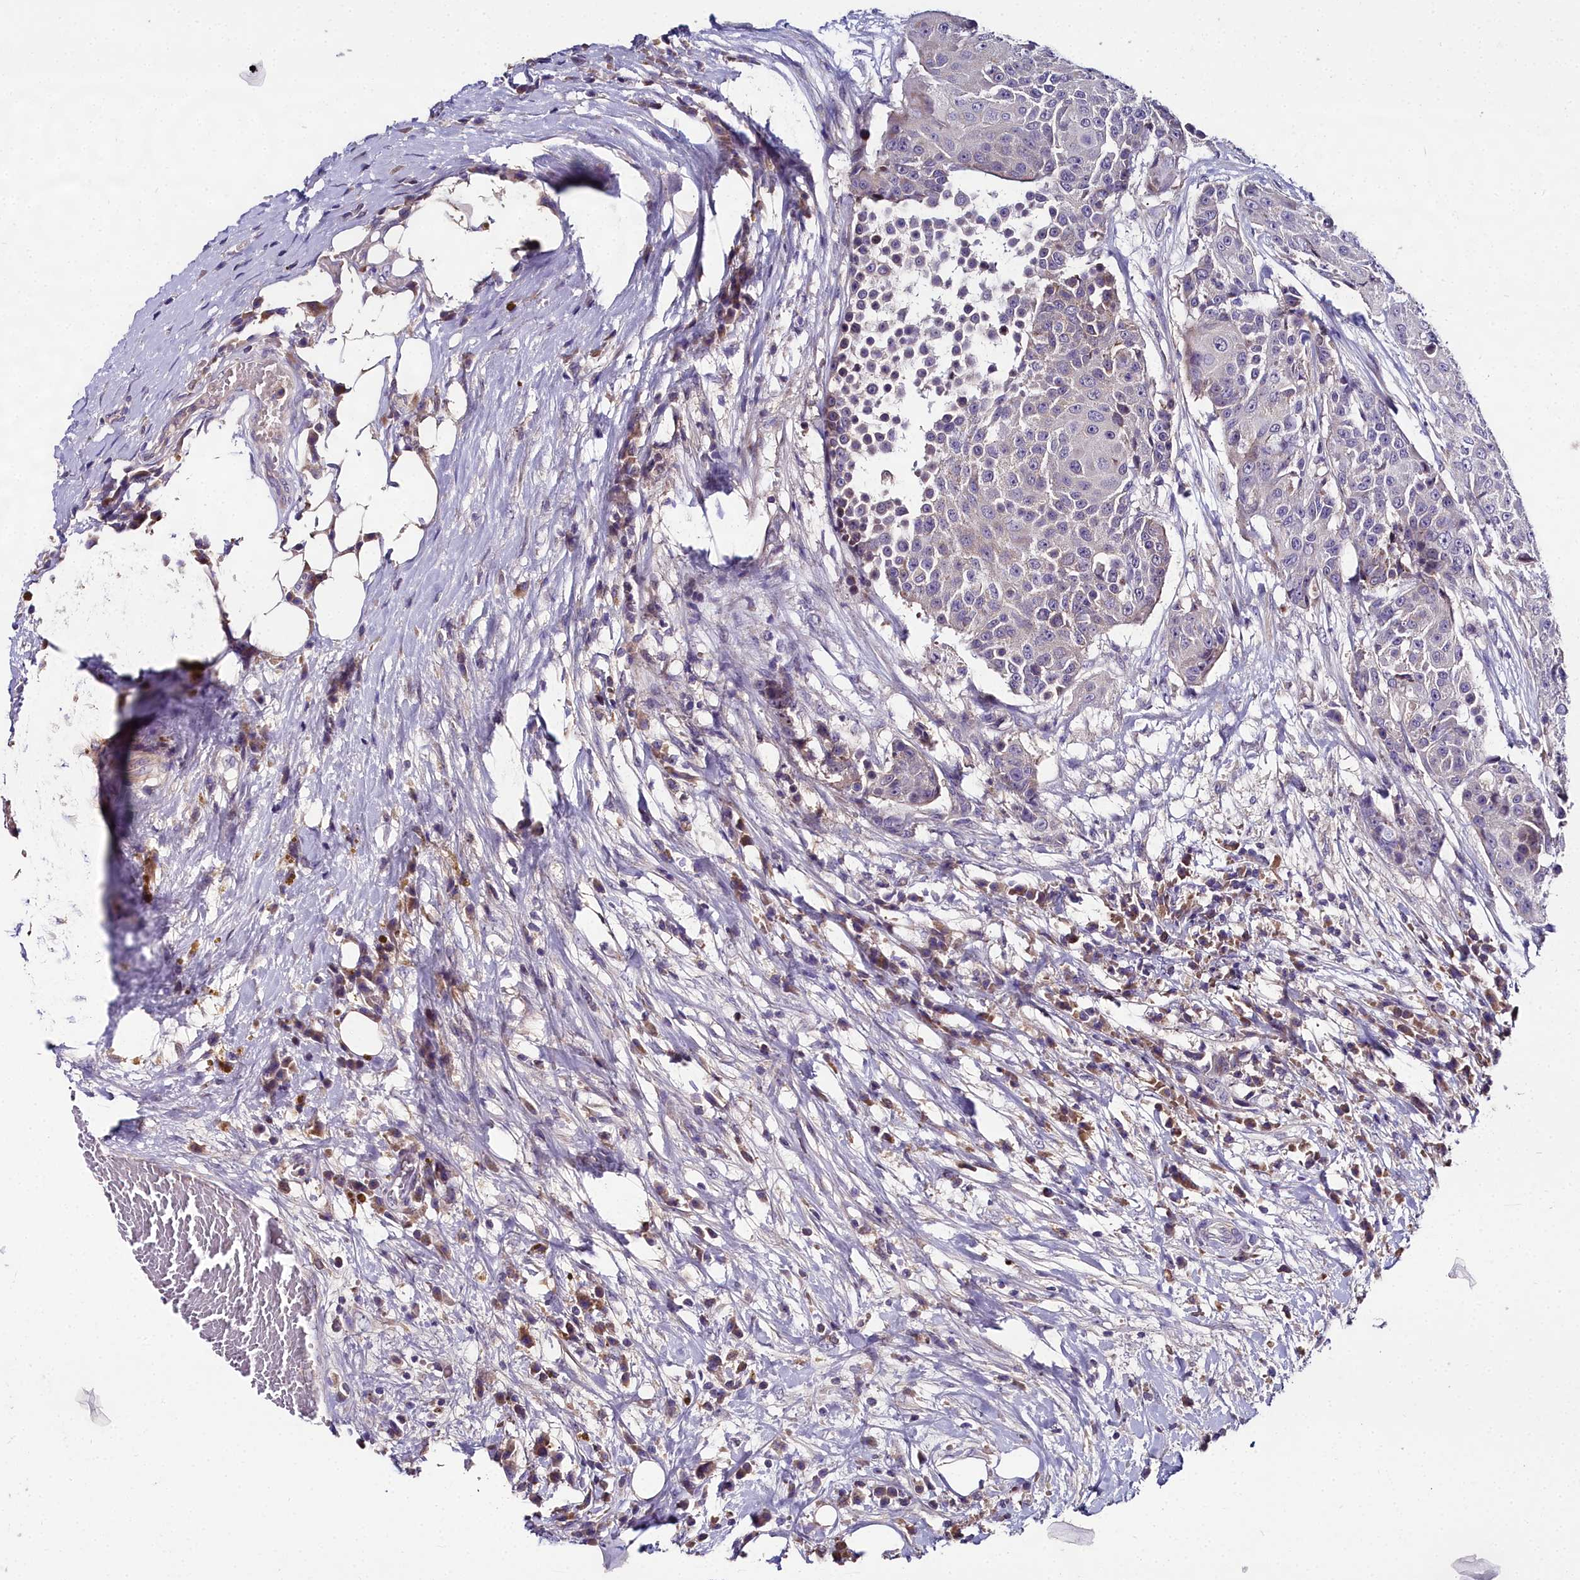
{"staining": {"intensity": "negative", "quantity": "none", "location": "none"}, "tissue": "urothelial cancer", "cell_type": "Tumor cells", "image_type": "cancer", "snomed": [{"axis": "morphology", "description": "Urothelial carcinoma, High grade"}, {"axis": "topography", "description": "Urinary bladder"}], "caption": "Tumor cells show no significant protein staining in urothelial carcinoma (high-grade).", "gene": "NT5M", "patient": {"sex": "female", "age": 63}}